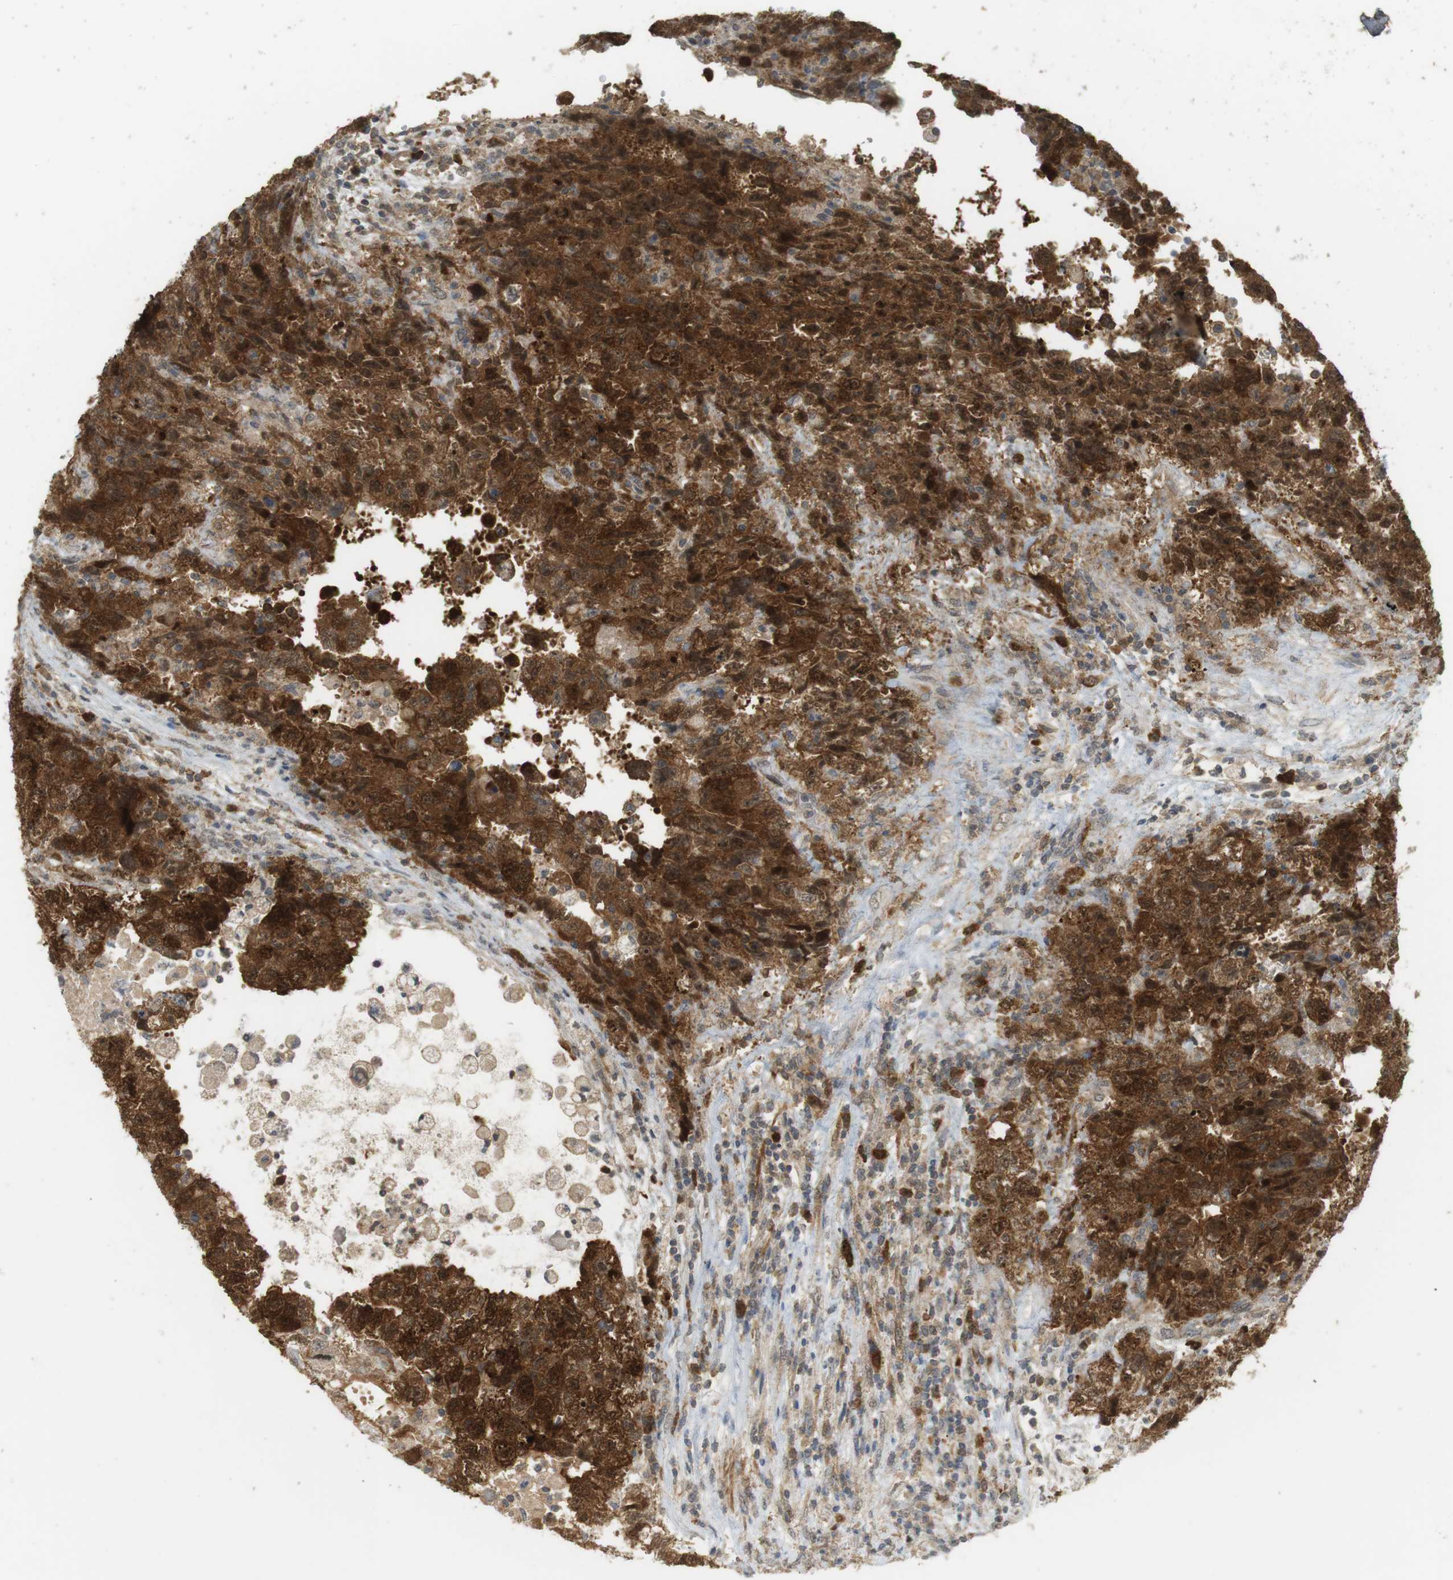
{"staining": {"intensity": "strong", "quantity": ">75%", "location": "cytoplasmic/membranous"}, "tissue": "testis cancer", "cell_type": "Tumor cells", "image_type": "cancer", "snomed": [{"axis": "morphology", "description": "Carcinoma, Embryonal, NOS"}, {"axis": "topography", "description": "Testis"}], "caption": "Brown immunohistochemical staining in testis embryonal carcinoma exhibits strong cytoplasmic/membranous staining in about >75% of tumor cells. (DAB = brown stain, brightfield microscopy at high magnification).", "gene": "TTK", "patient": {"sex": "male", "age": 36}}